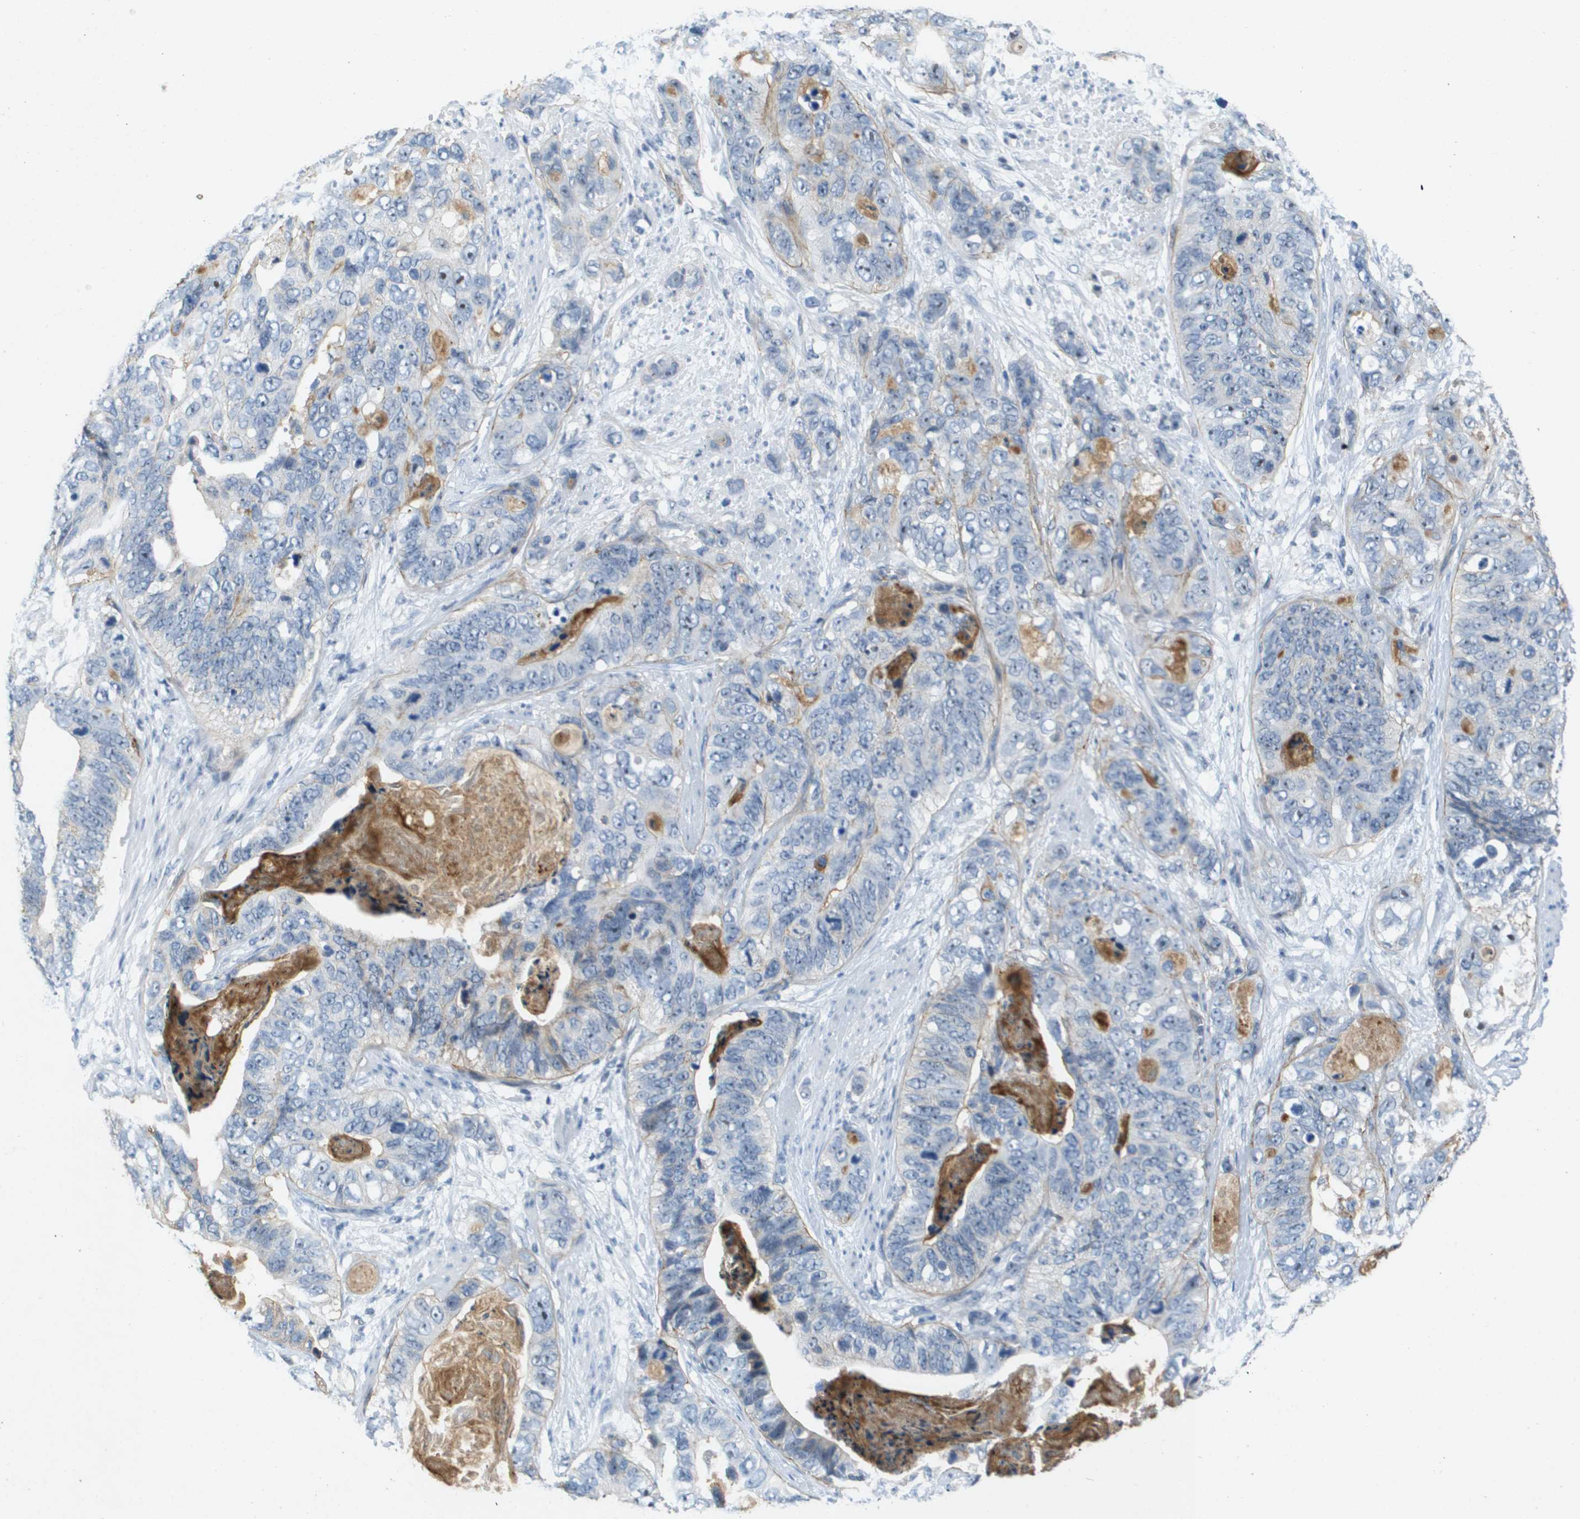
{"staining": {"intensity": "negative", "quantity": "none", "location": "none"}, "tissue": "stomach cancer", "cell_type": "Tumor cells", "image_type": "cancer", "snomed": [{"axis": "morphology", "description": "Adenocarcinoma, NOS"}, {"axis": "topography", "description": "Stomach"}], "caption": "This photomicrograph is of stomach cancer (adenocarcinoma) stained with IHC to label a protein in brown with the nuclei are counter-stained blue. There is no expression in tumor cells.", "gene": "ITGA6", "patient": {"sex": "female", "age": 89}}